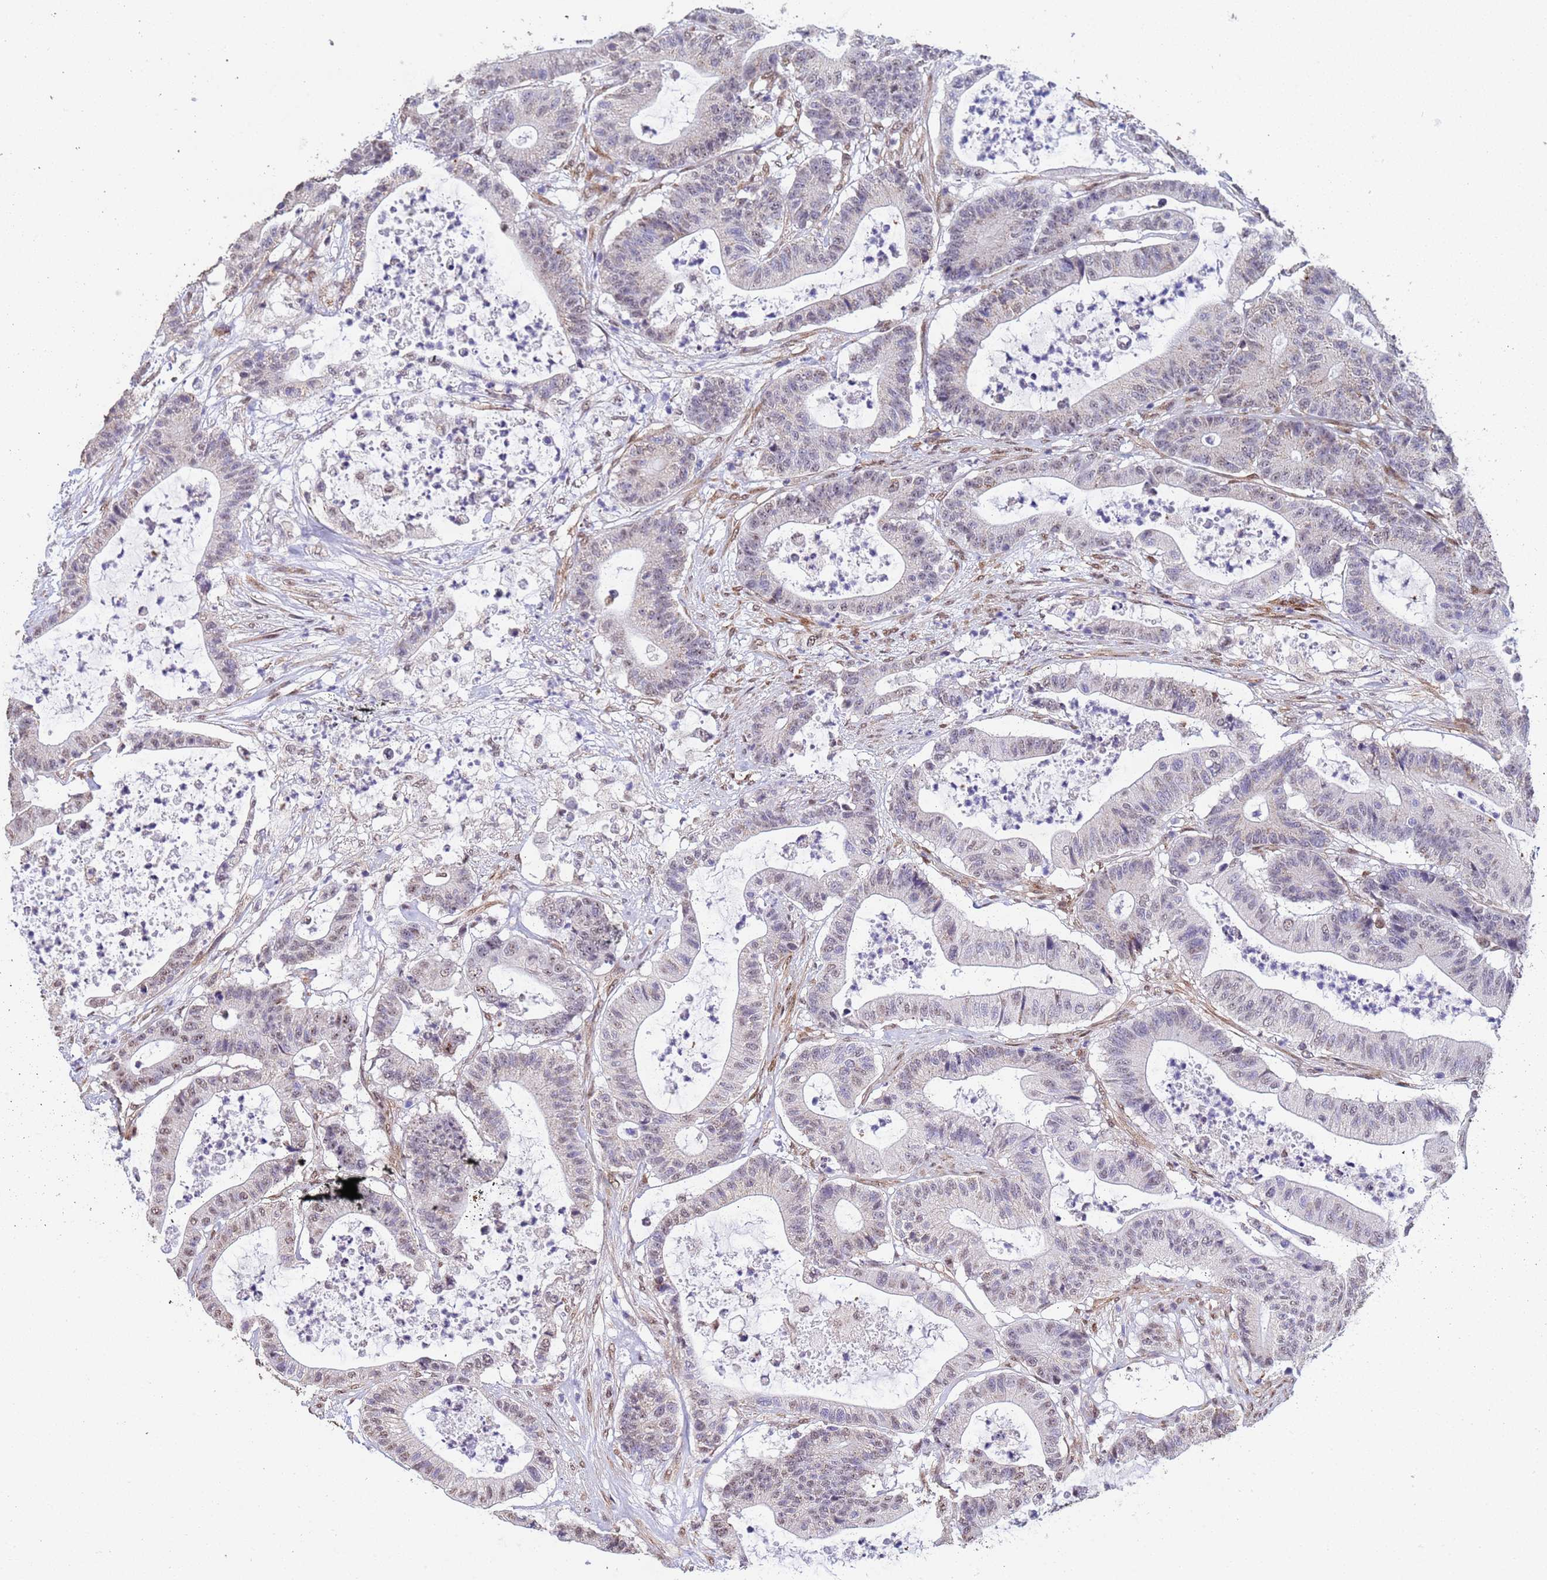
{"staining": {"intensity": "weak", "quantity": "25%-75%", "location": "nuclear"}, "tissue": "colorectal cancer", "cell_type": "Tumor cells", "image_type": "cancer", "snomed": [{"axis": "morphology", "description": "Adenocarcinoma, NOS"}, {"axis": "topography", "description": "Colon"}], "caption": "Tumor cells exhibit low levels of weak nuclear positivity in about 25%-75% of cells in human adenocarcinoma (colorectal).", "gene": "TRIP6", "patient": {"sex": "female", "age": 84}}